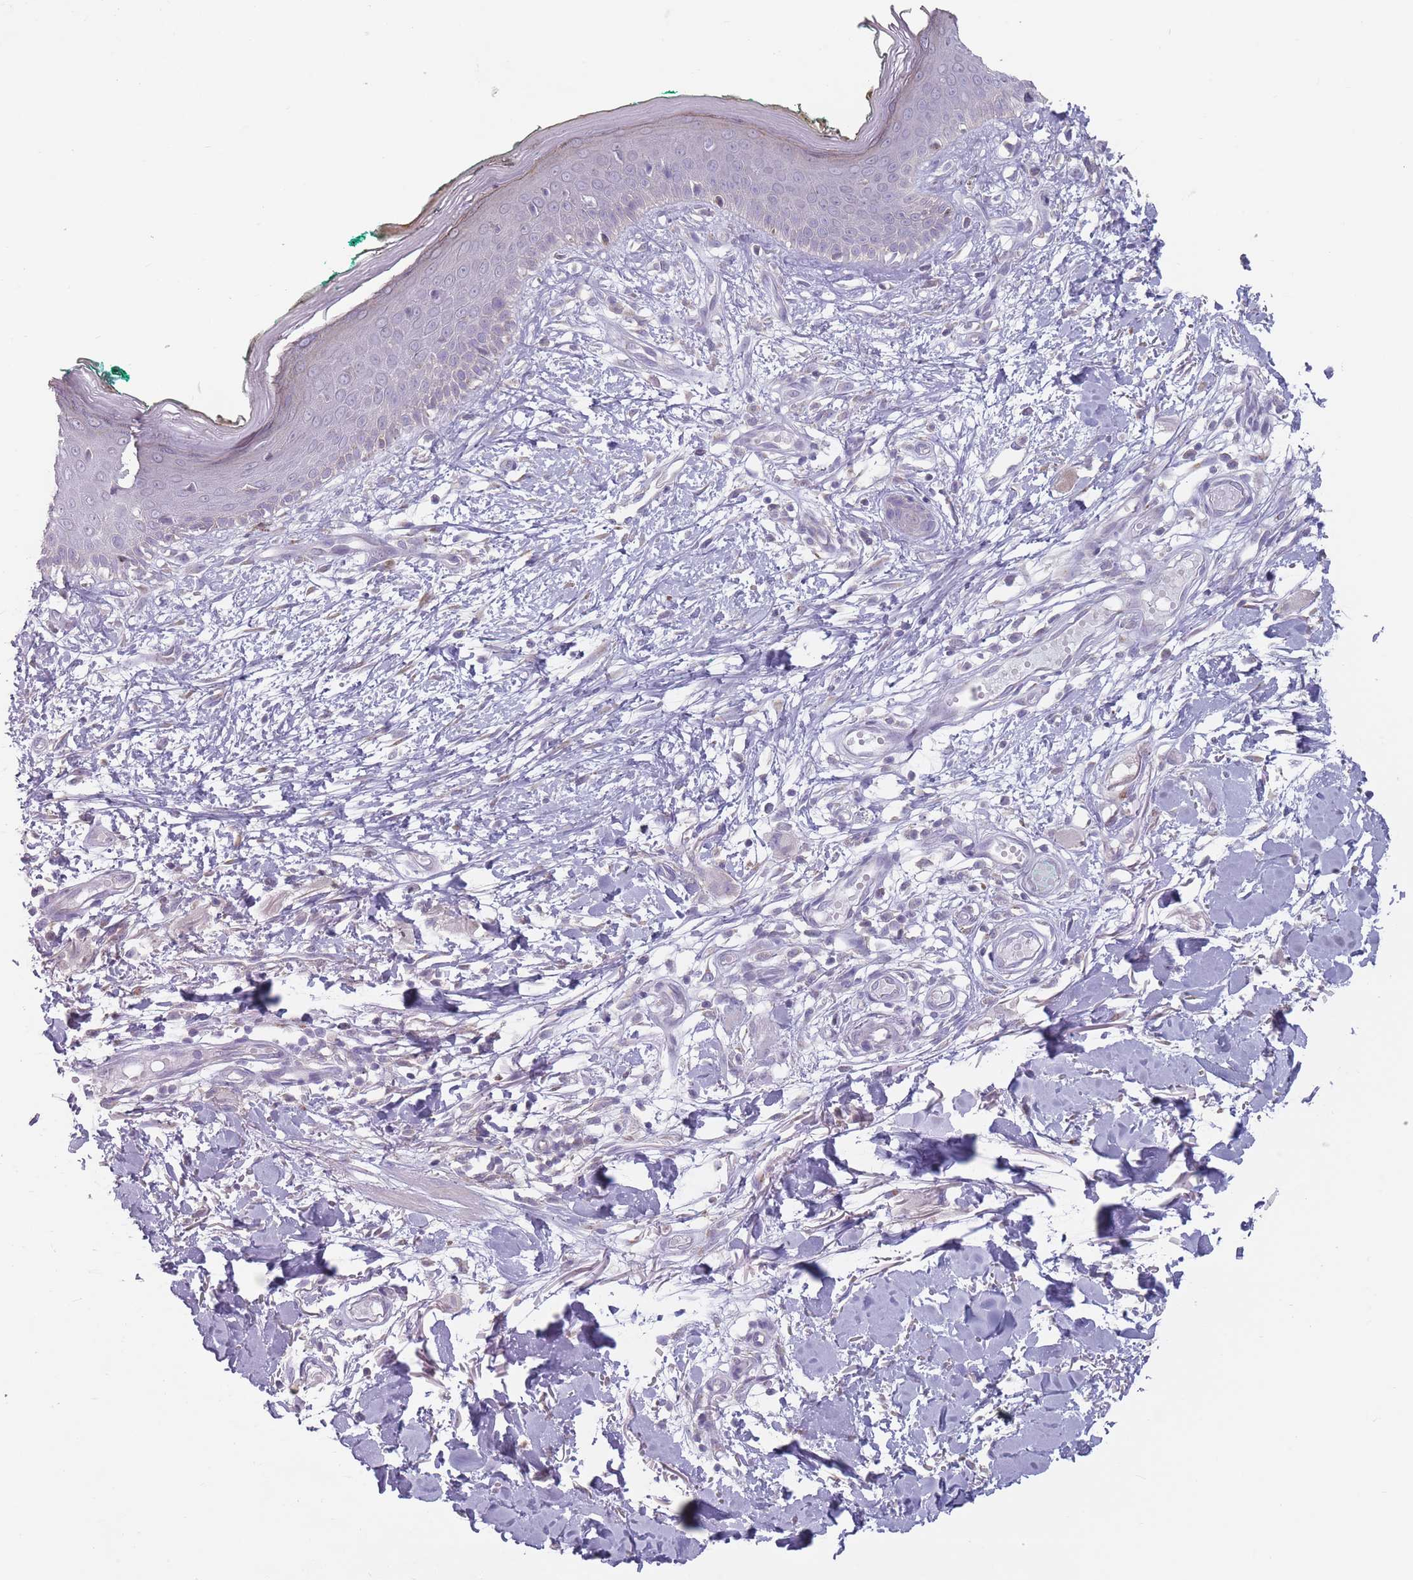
{"staining": {"intensity": "negative", "quantity": "none", "location": "none"}, "tissue": "skin", "cell_type": "Fibroblasts", "image_type": "normal", "snomed": [{"axis": "morphology", "description": "Normal tissue, NOS"}, {"axis": "morphology", "description": "Malignant melanoma, NOS"}, {"axis": "topography", "description": "Skin"}], "caption": "Immunohistochemical staining of normal skin displays no significant expression in fibroblasts. The staining was performed using DAB (3,3'-diaminobenzidine) to visualize the protein expression in brown, while the nuclei were stained in blue with hematoxylin (Magnification: 20x).", "gene": "AKAIN1", "patient": {"sex": "male", "age": 62}}